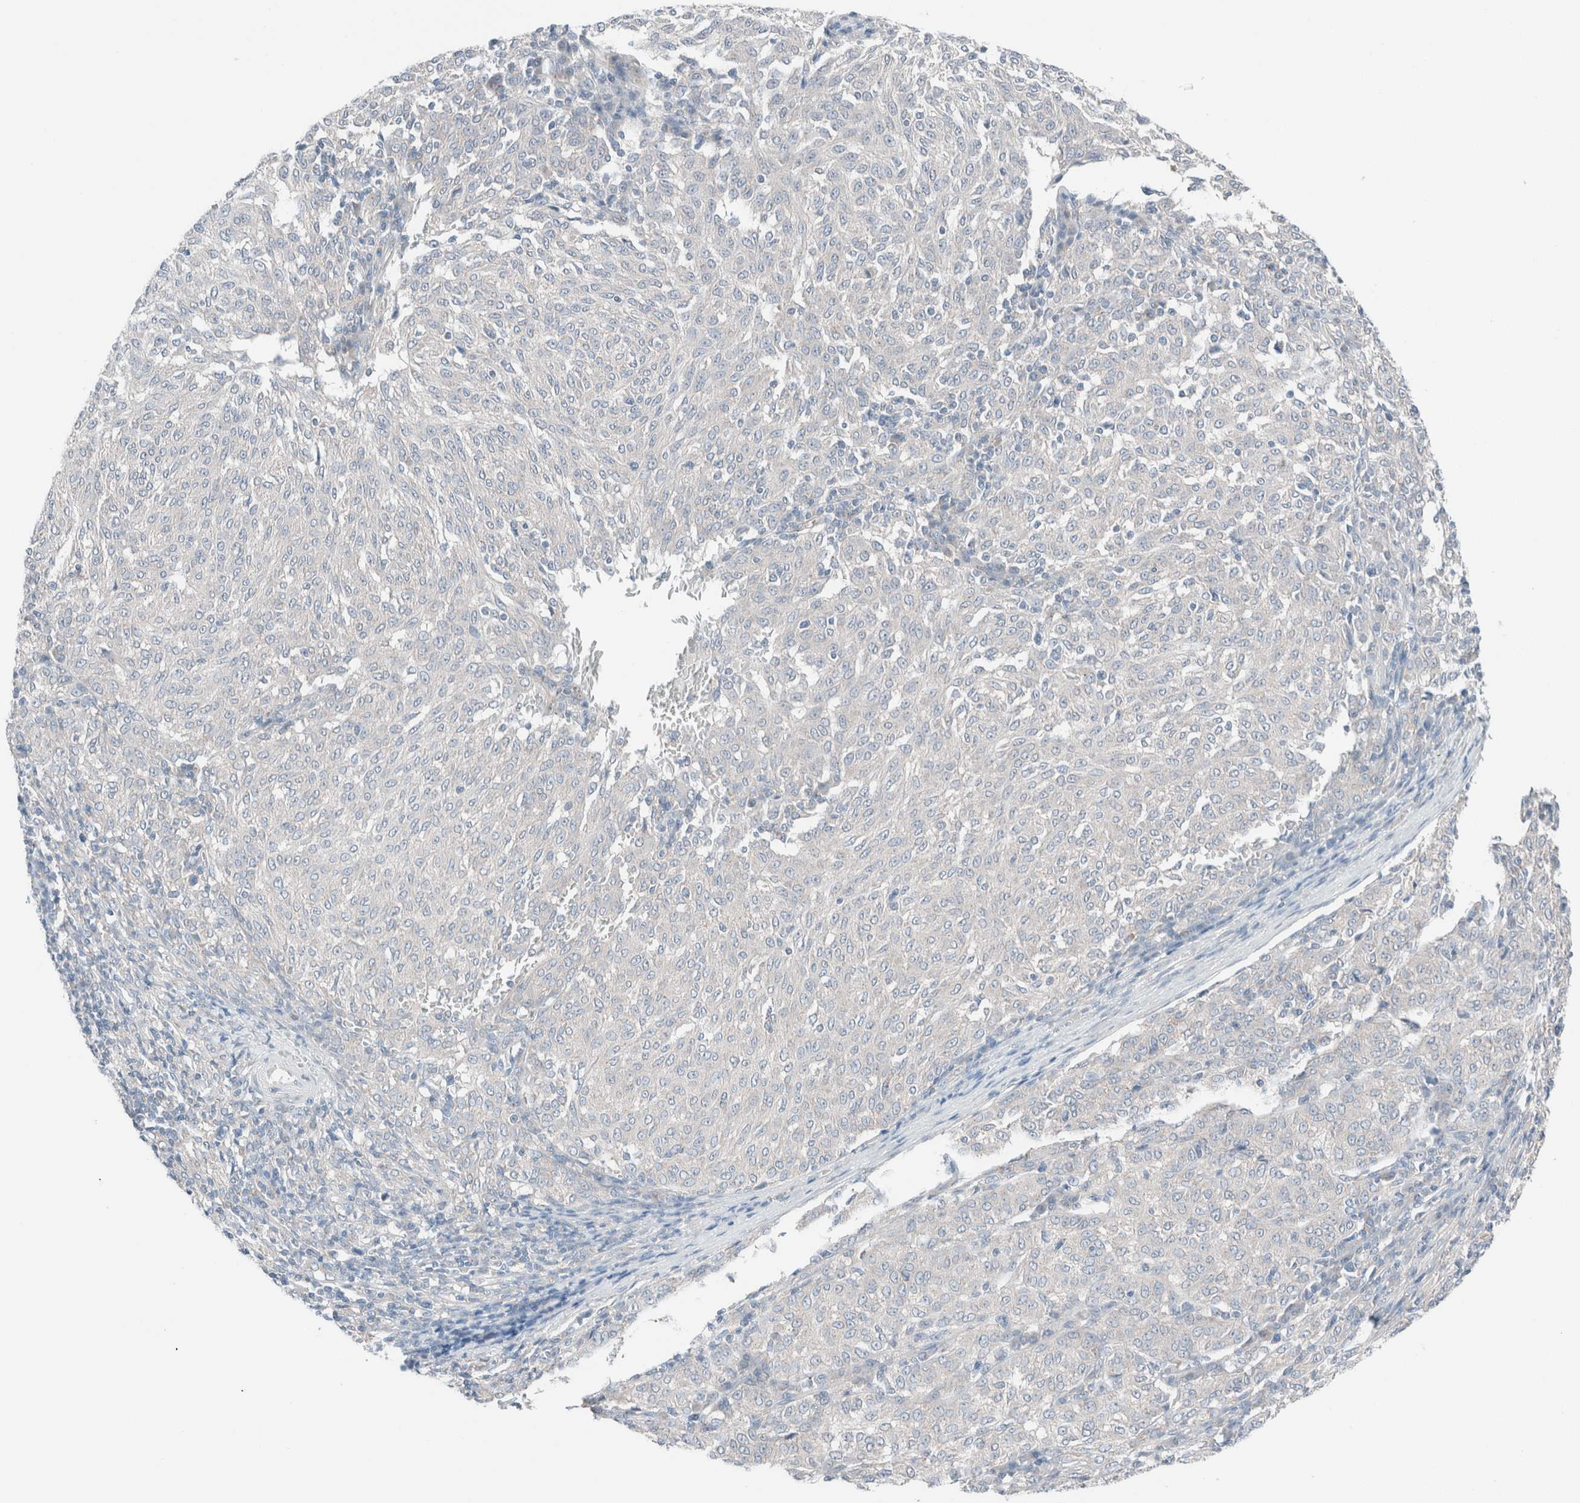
{"staining": {"intensity": "negative", "quantity": "none", "location": "none"}, "tissue": "melanoma", "cell_type": "Tumor cells", "image_type": "cancer", "snomed": [{"axis": "morphology", "description": "Malignant melanoma, NOS"}, {"axis": "topography", "description": "Skin"}], "caption": "Melanoma was stained to show a protein in brown. There is no significant staining in tumor cells.", "gene": "CASC3", "patient": {"sex": "female", "age": 72}}